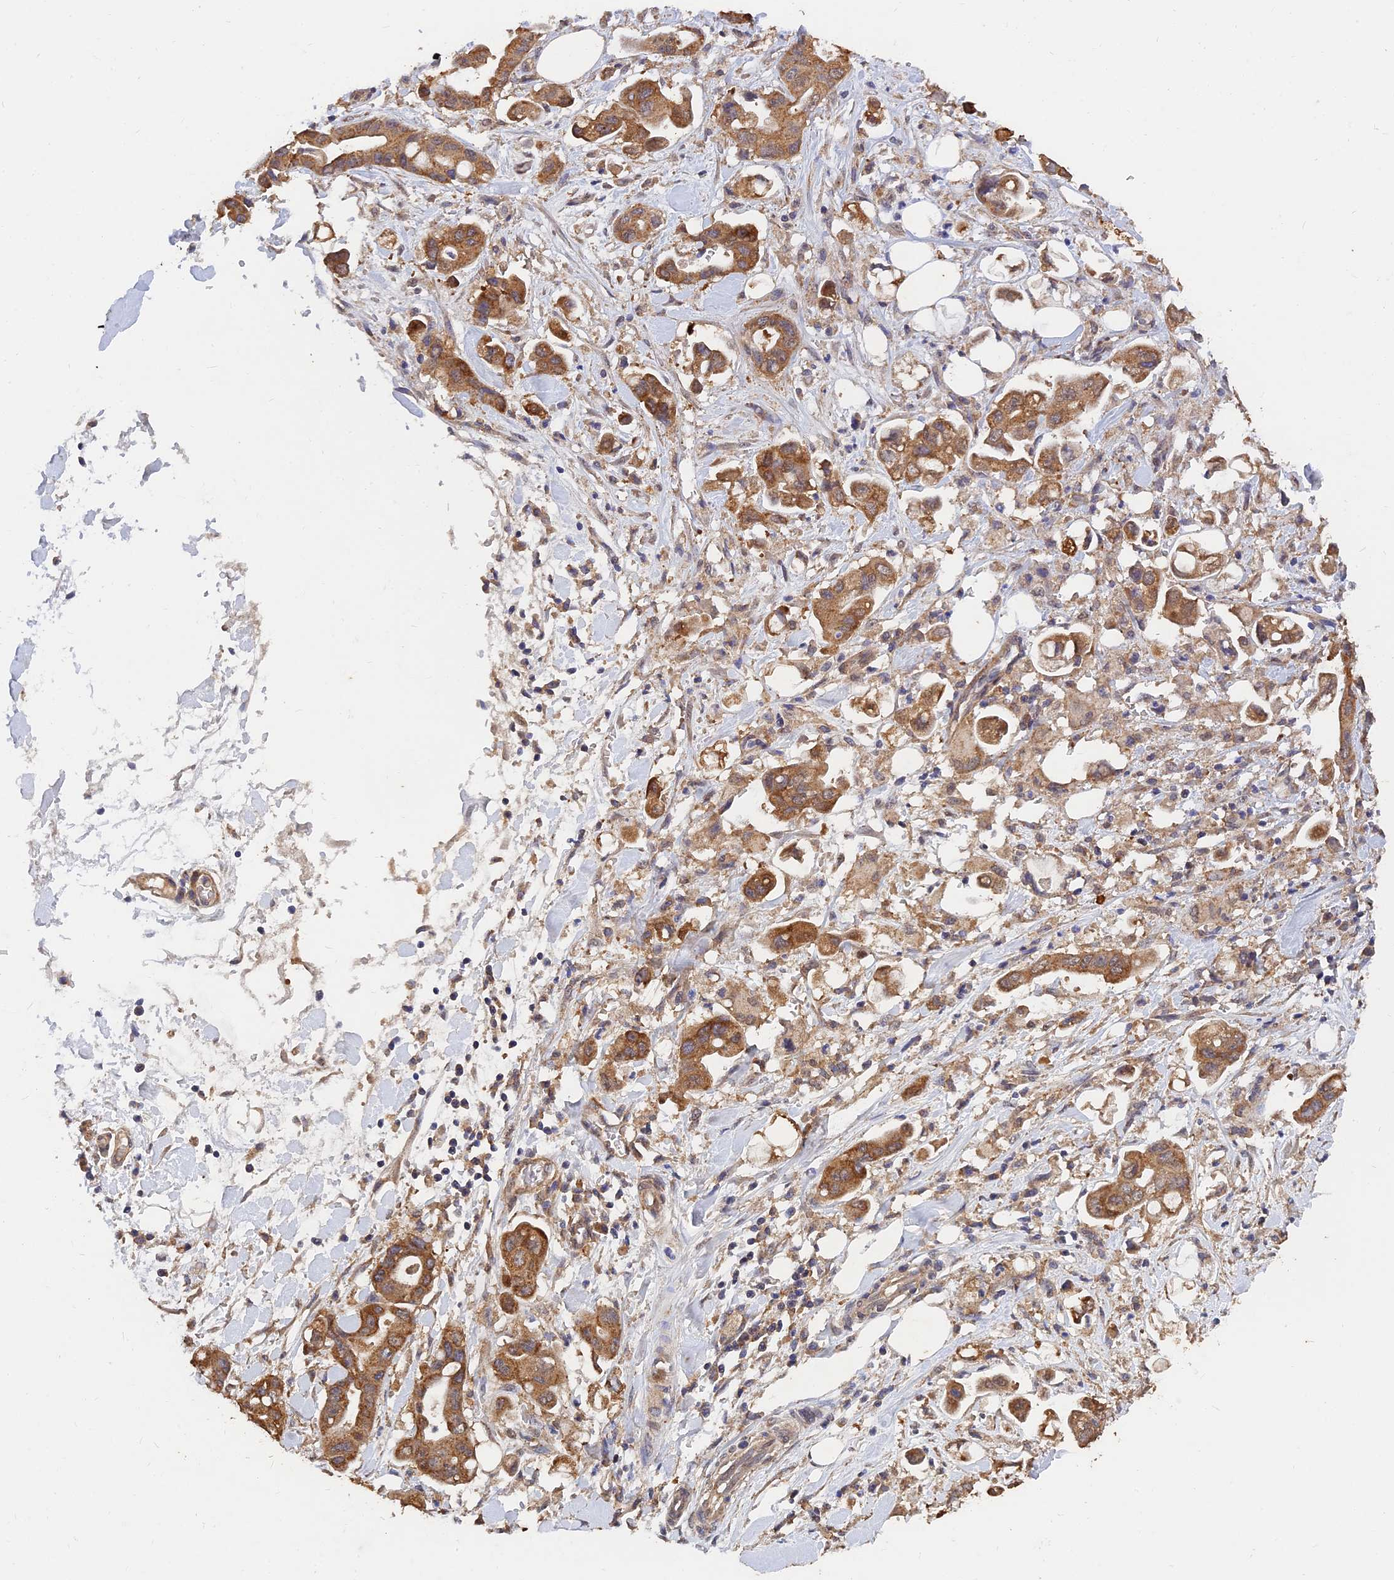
{"staining": {"intensity": "moderate", "quantity": ">75%", "location": "cytoplasmic/membranous"}, "tissue": "stomach cancer", "cell_type": "Tumor cells", "image_type": "cancer", "snomed": [{"axis": "morphology", "description": "Adenocarcinoma, NOS"}, {"axis": "topography", "description": "Stomach"}], "caption": "IHC (DAB (3,3'-diaminobenzidine)) staining of human stomach adenocarcinoma demonstrates moderate cytoplasmic/membranous protein positivity in about >75% of tumor cells.", "gene": "SLC38A11", "patient": {"sex": "male", "age": 62}}